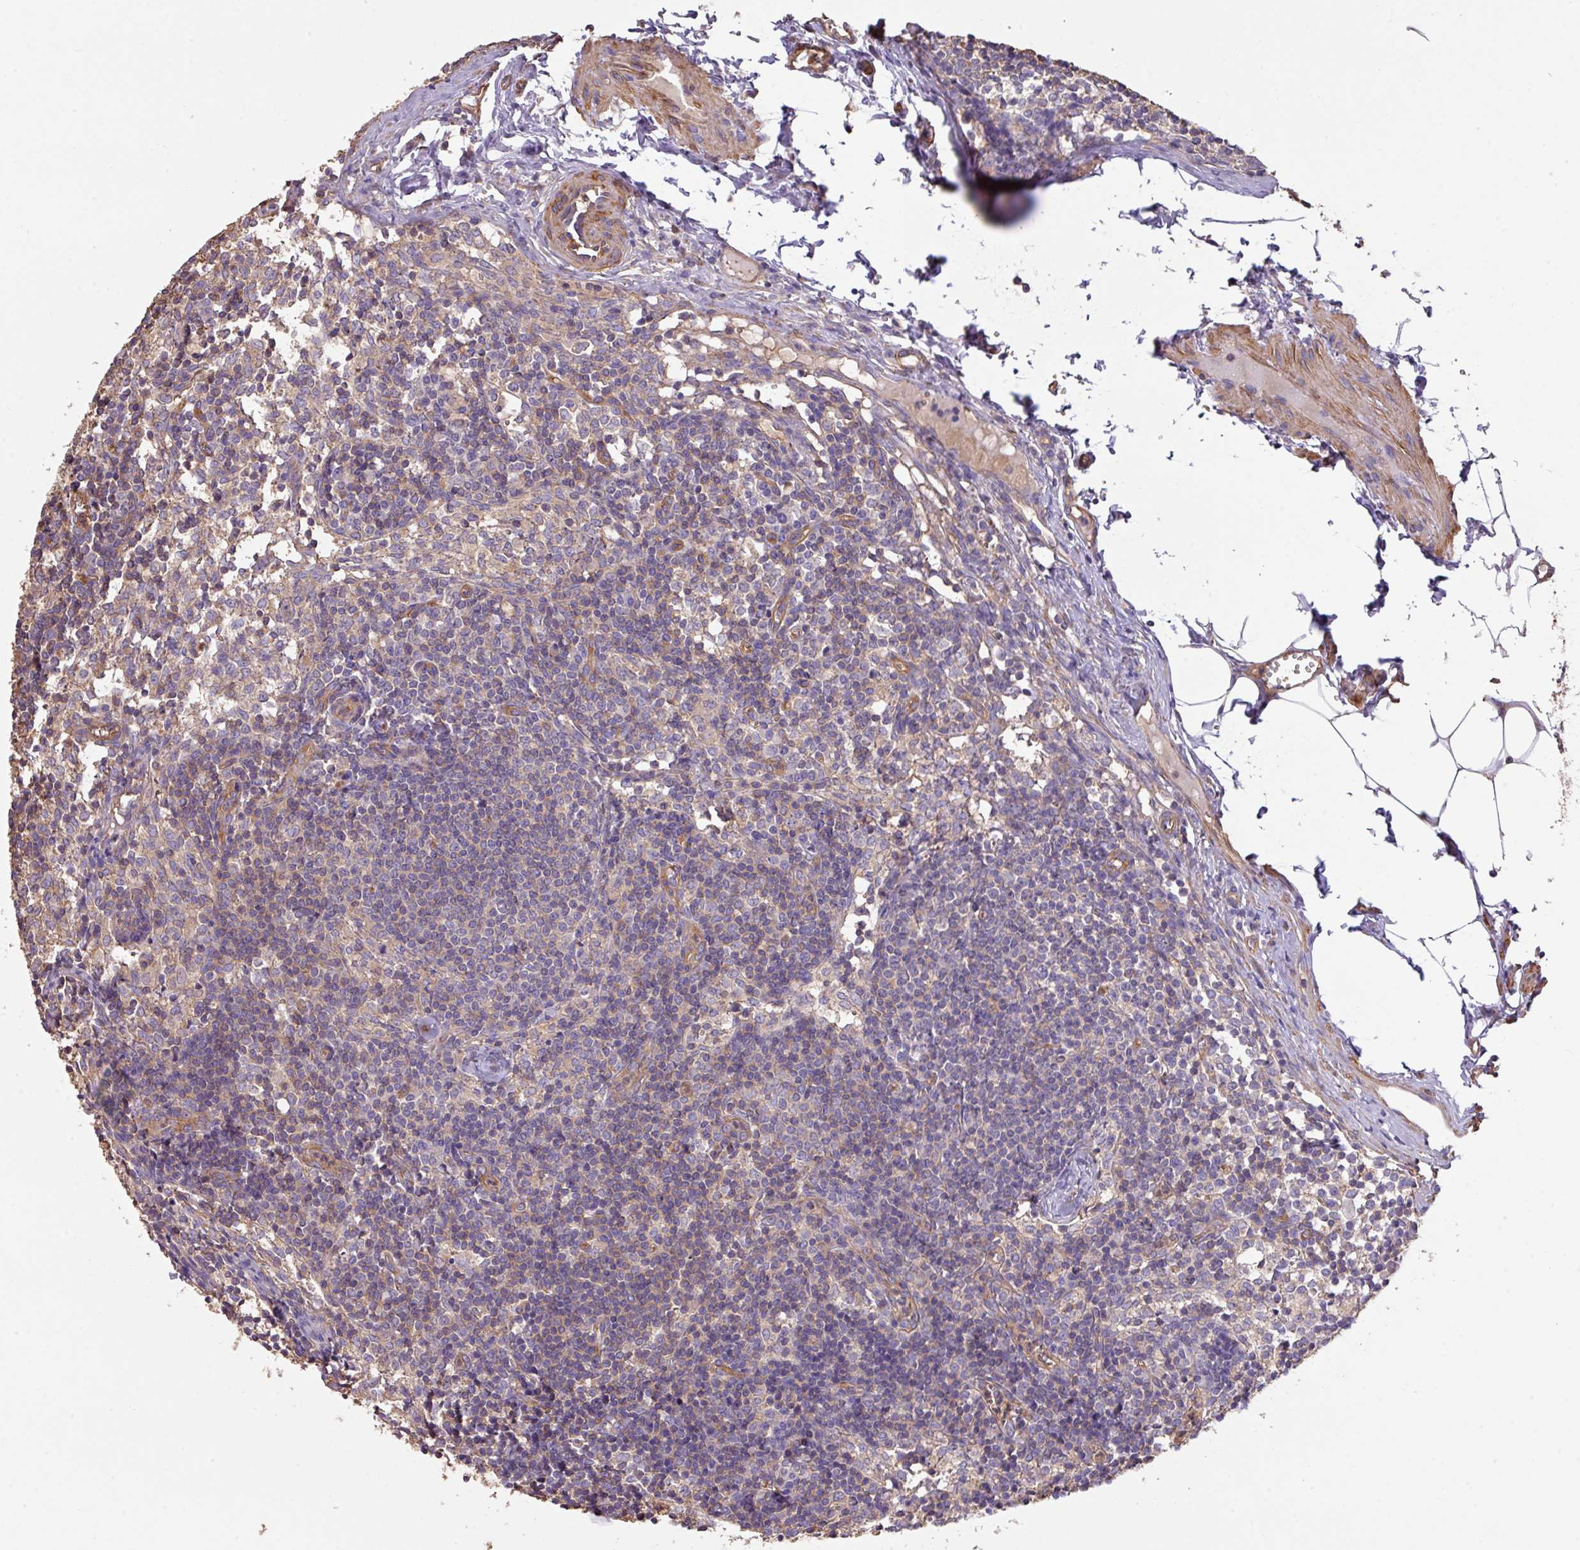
{"staining": {"intensity": "negative", "quantity": "none", "location": "none"}, "tissue": "lymph node", "cell_type": "Germinal center cells", "image_type": "normal", "snomed": [{"axis": "morphology", "description": "Normal tissue, NOS"}, {"axis": "topography", "description": "Lymph node"}], "caption": "The photomicrograph displays no staining of germinal center cells in unremarkable lymph node. (DAB (3,3'-diaminobenzidine) IHC with hematoxylin counter stain).", "gene": "CALML4", "patient": {"sex": "female", "age": 30}}